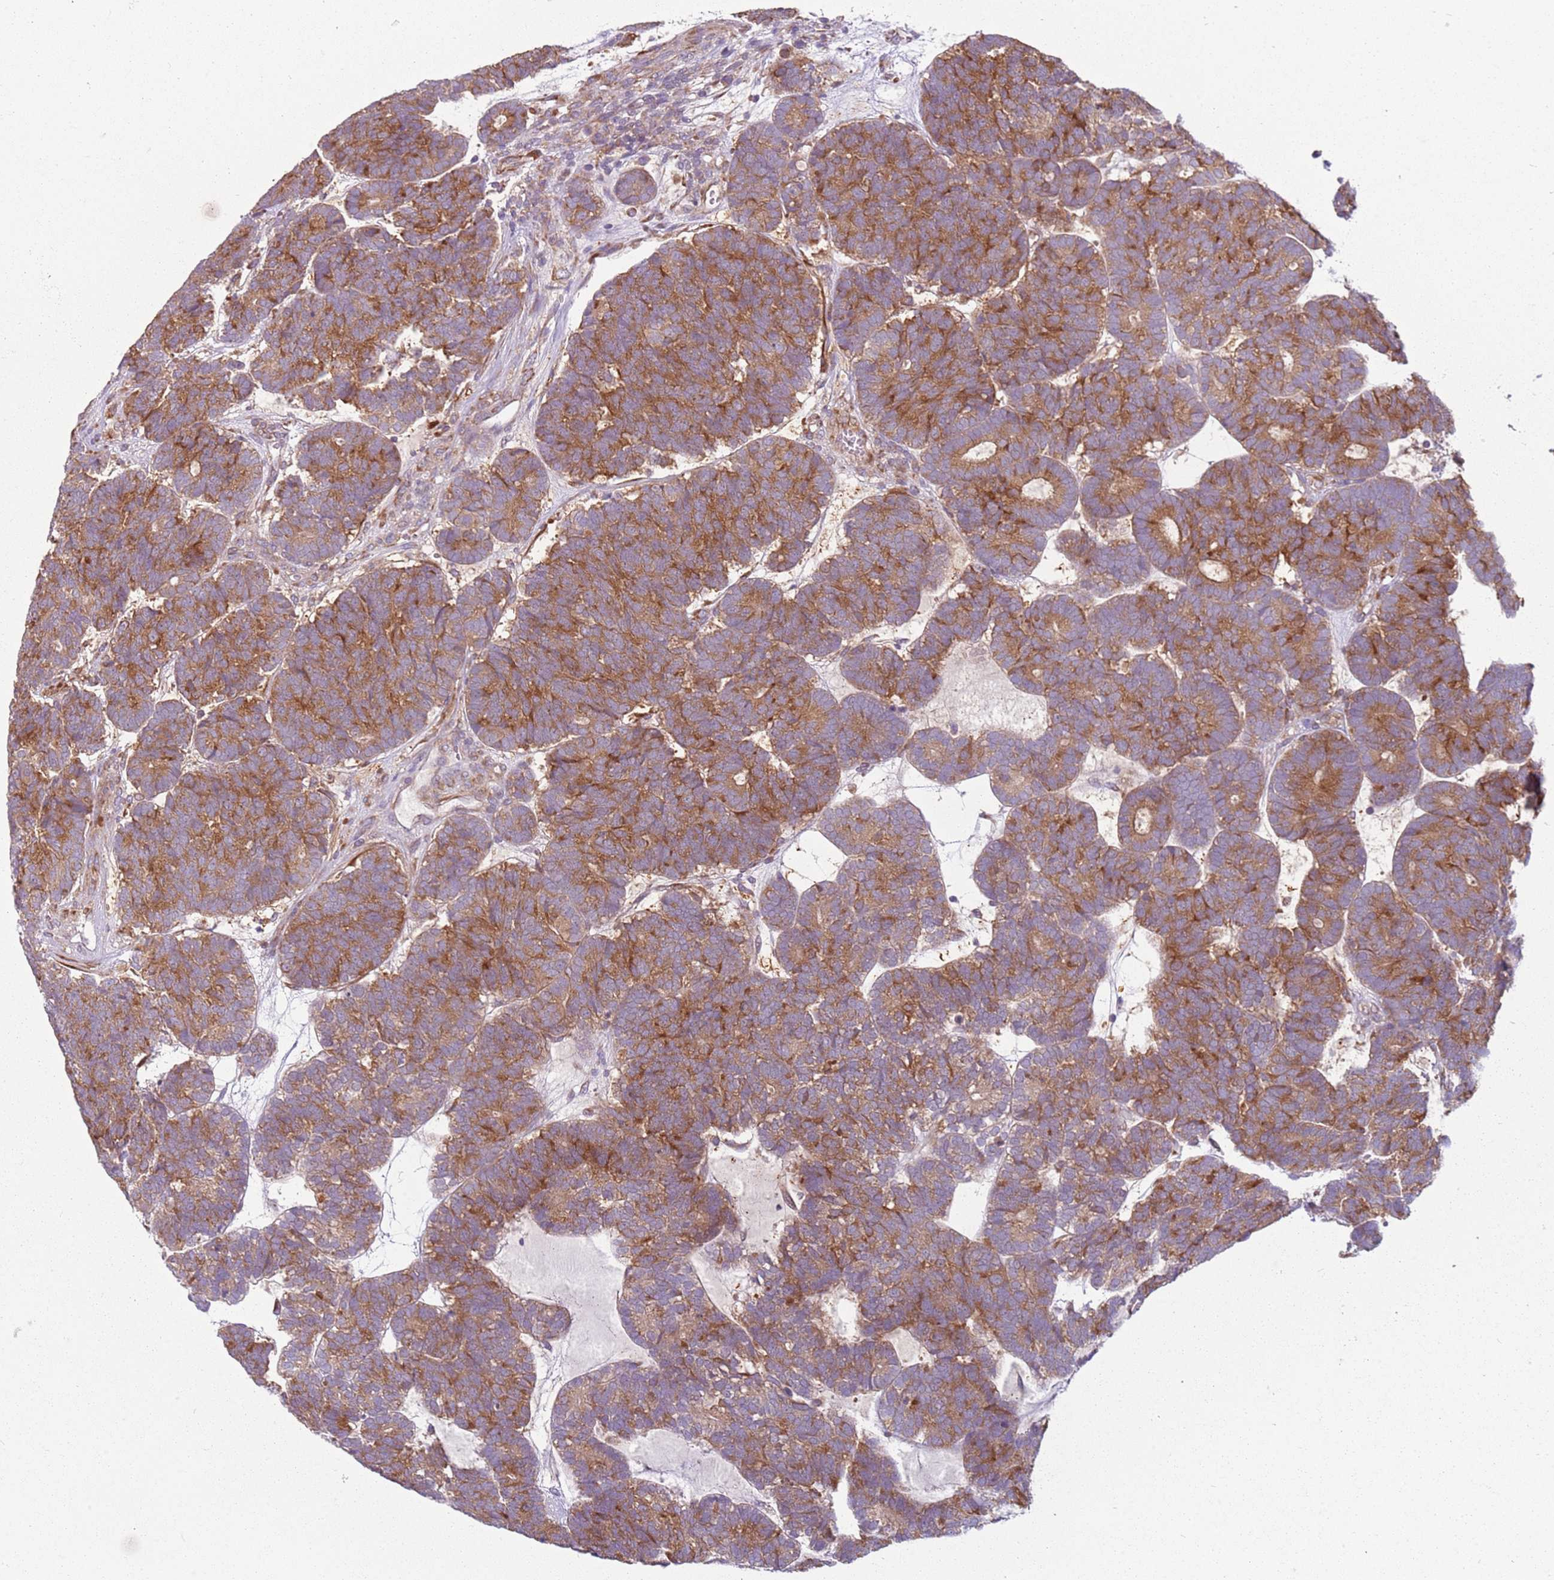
{"staining": {"intensity": "moderate", "quantity": ">75%", "location": "cytoplasmic/membranous"}, "tissue": "head and neck cancer", "cell_type": "Tumor cells", "image_type": "cancer", "snomed": [{"axis": "morphology", "description": "Adenocarcinoma, NOS"}, {"axis": "topography", "description": "Head-Neck"}], "caption": "Immunohistochemistry (IHC) histopathology image of human head and neck cancer (adenocarcinoma) stained for a protein (brown), which demonstrates medium levels of moderate cytoplasmic/membranous positivity in approximately >75% of tumor cells.", "gene": "RPS28", "patient": {"sex": "female", "age": 81}}